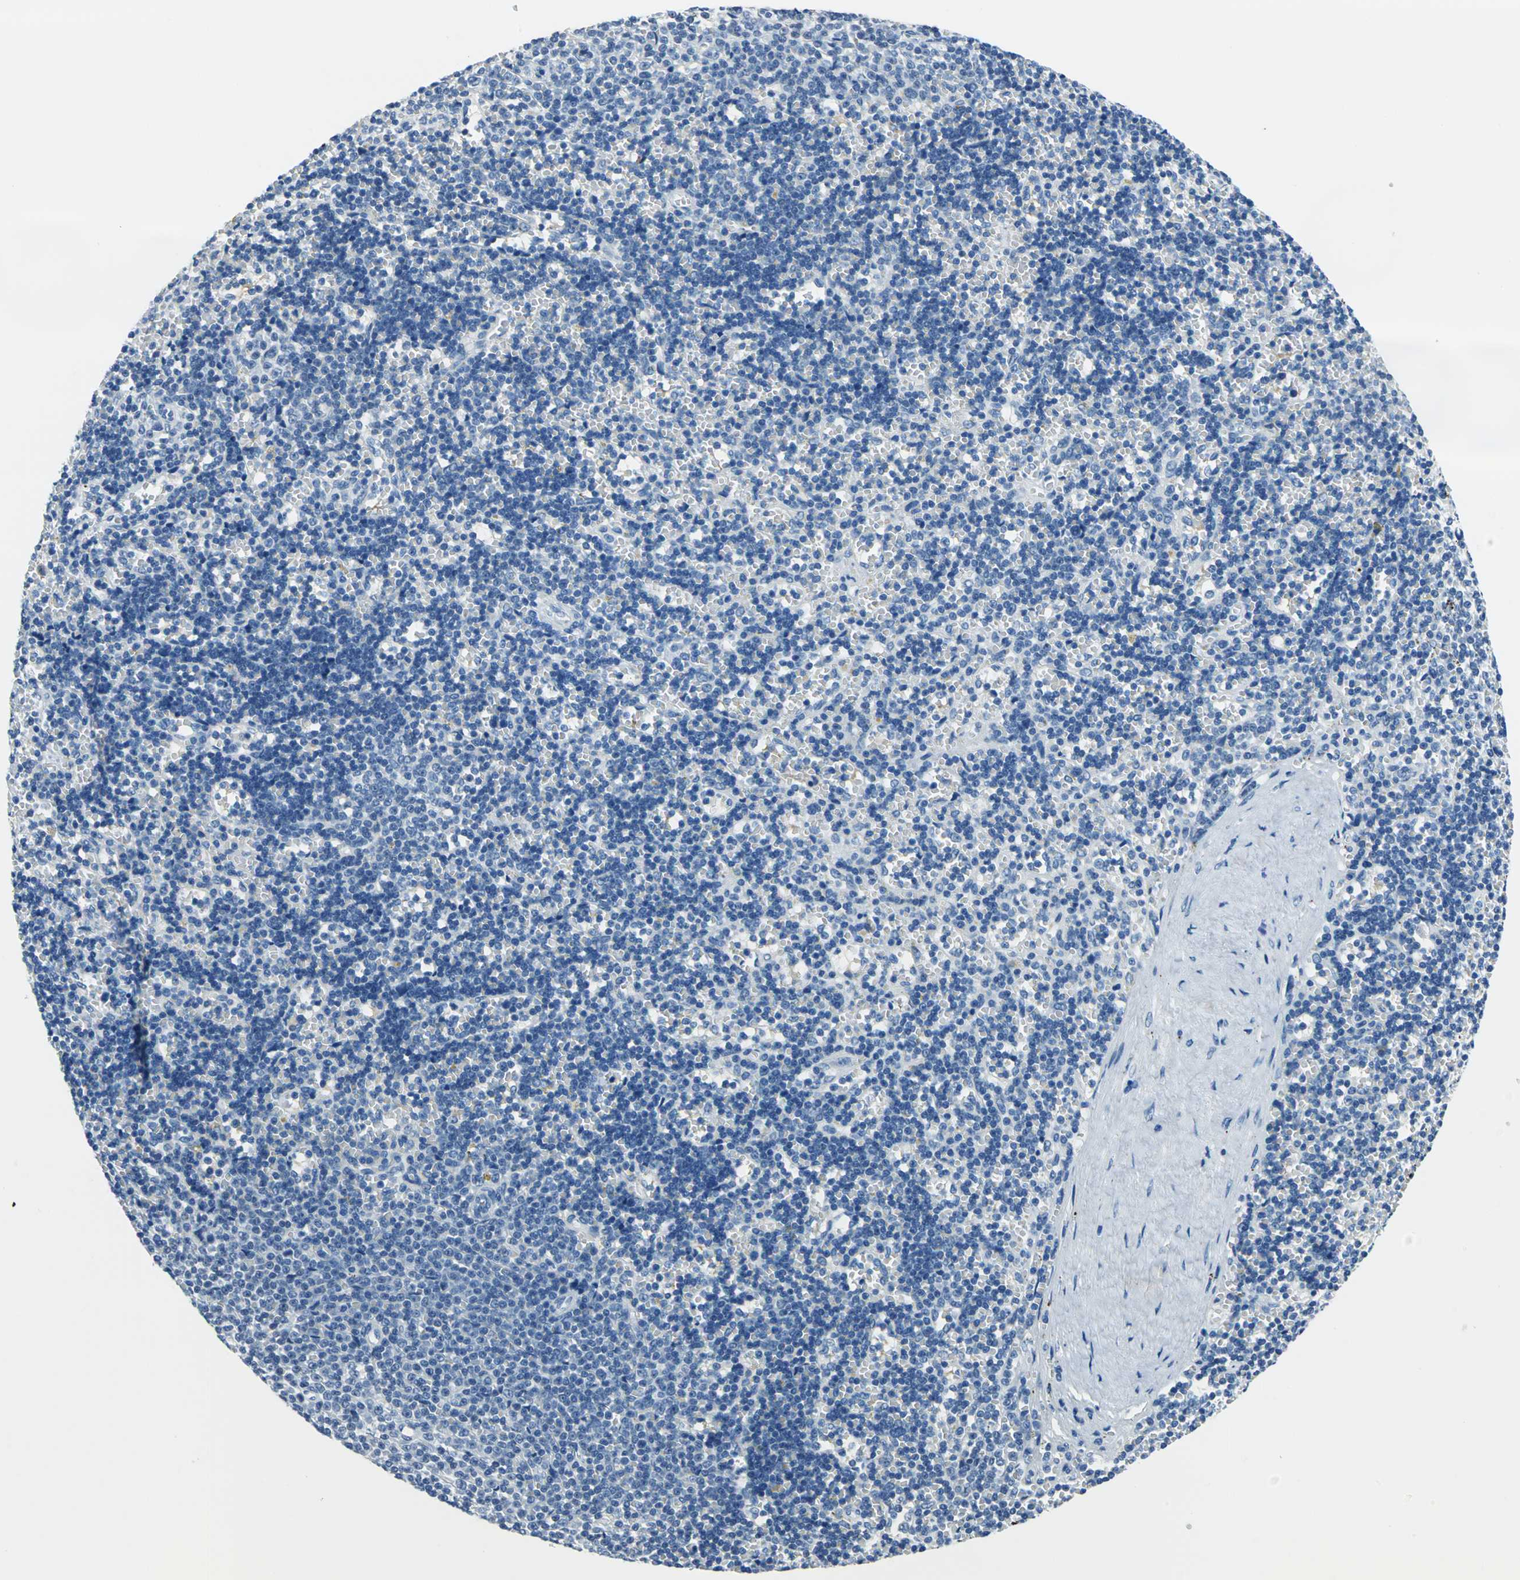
{"staining": {"intensity": "negative", "quantity": "none", "location": "none"}, "tissue": "lymphoma", "cell_type": "Tumor cells", "image_type": "cancer", "snomed": [{"axis": "morphology", "description": "Malignant lymphoma, non-Hodgkin's type, Low grade"}, {"axis": "topography", "description": "Spleen"}], "caption": "Image shows no significant protein expression in tumor cells of lymphoma.", "gene": "MUC4", "patient": {"sex": "male", "age": 60}}